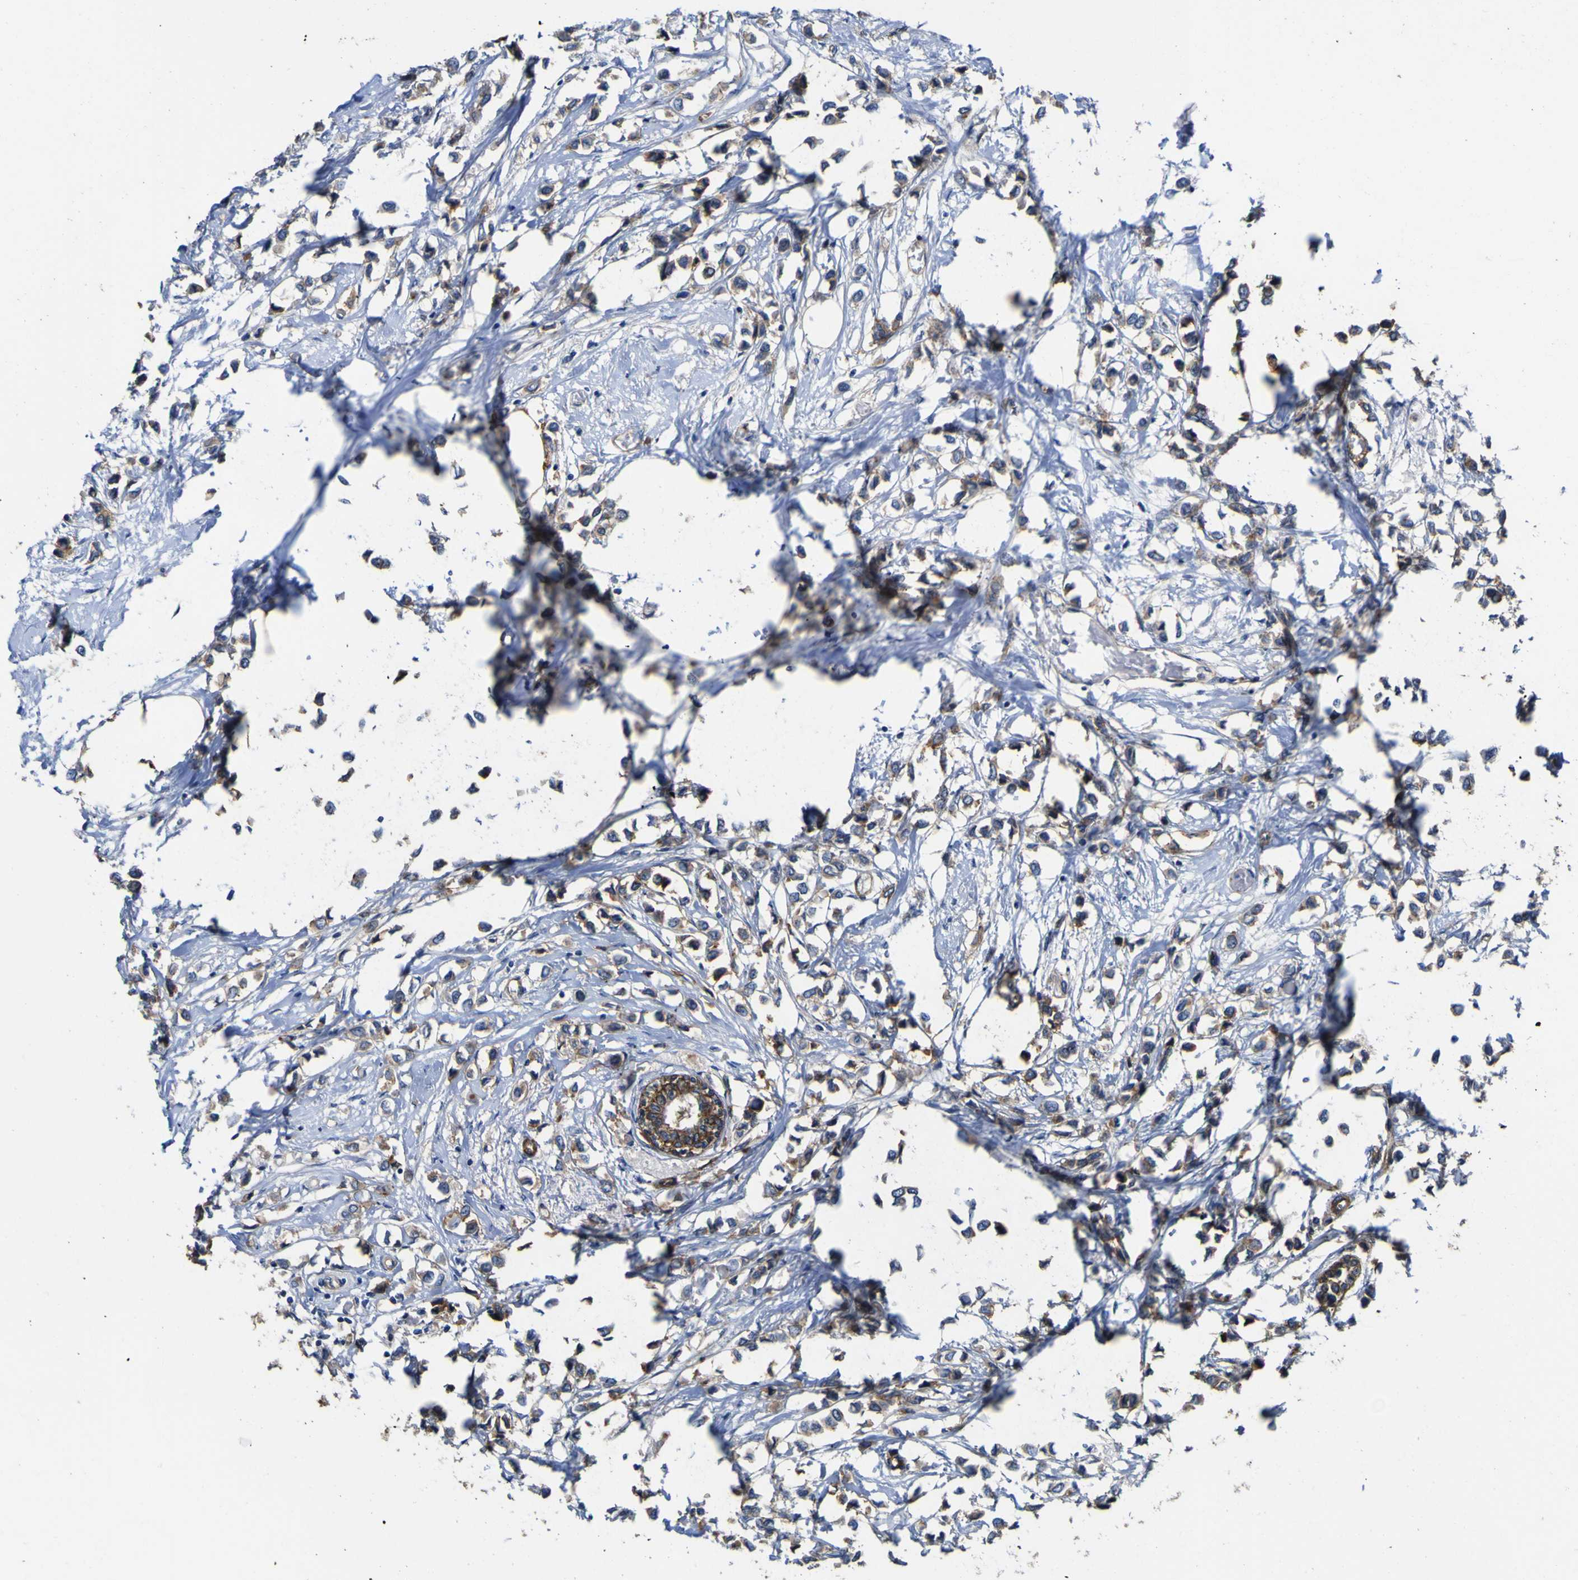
{"staining": {"intensity": "weak", "quantity": ">75%", "location": "cytoplasmic/membranous"}, "tissue": "breast cancer", "cell_type": "Tumor cells", "image_type": "cancer", "snomed": [{"axis": "morphology", "description": "Lobular carcinoma"}, {"axis": "topography", "description": "Breast"}], "caption": "An IHC micrograph of neoplastic tissue is shown. Protein staining in brown labels weak cytoplasmic/membranous positivity in breast cancer within tumor cells.", "gene": "CD151", "patient": {"sex": "female", "age": 51}}